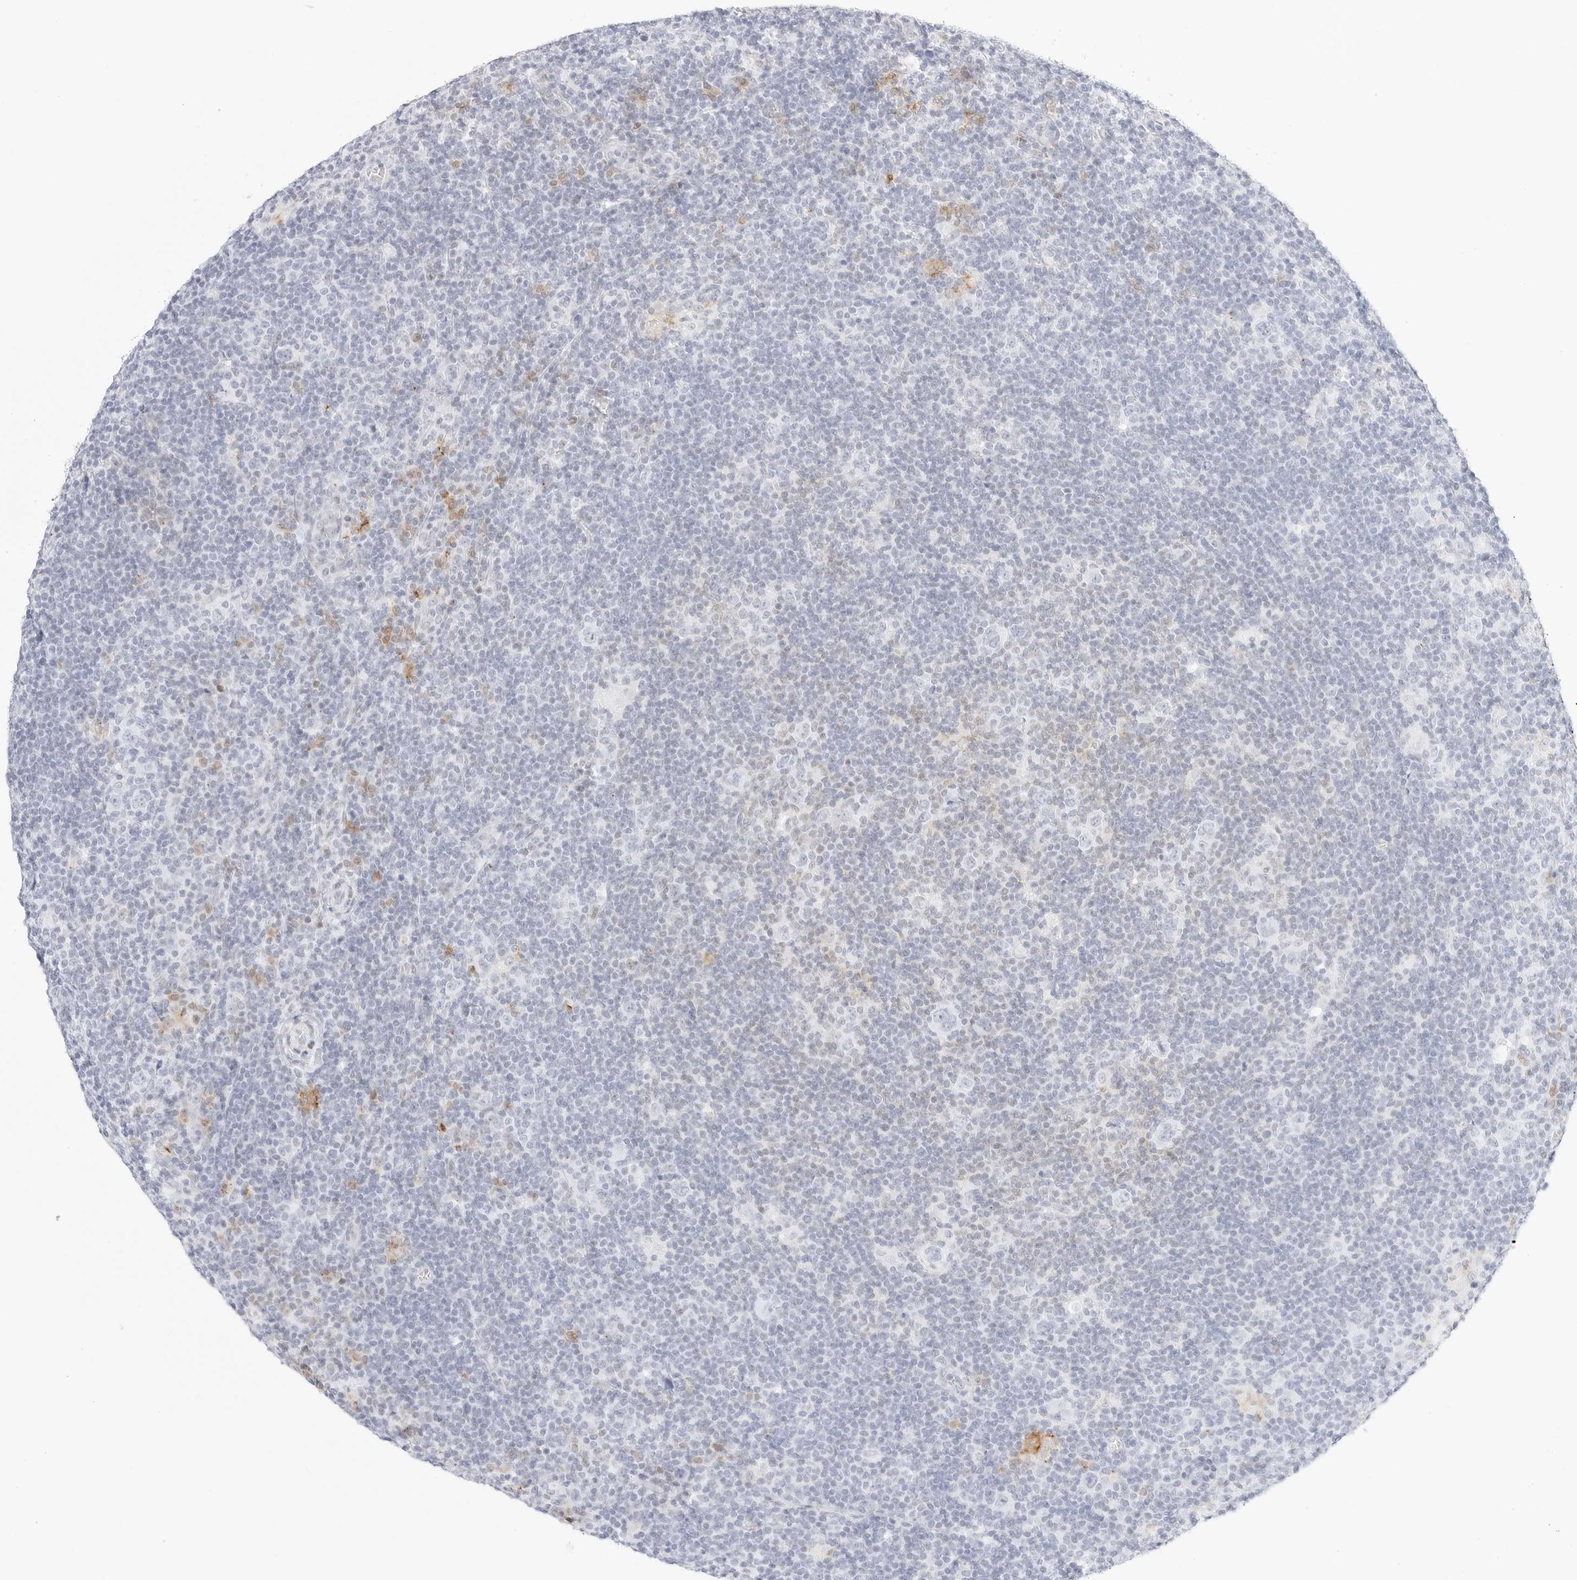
{"staining": {"intensity": "negative", "quantity": "none", "location": "none"}, "tissue": "lymphoma", "cell_type": "Tumor cells", "image_type": "cancer", "snomed": [{"axis": "morphology", "description": "Hodgkin's disease, NOS"}, {"axis": "topography", "description": "Lymph node"}], "caption": "Tumor cells are negative for protein expression in human Hodgkin's disease.", "gene": "CDH1", "patient": {"sex": "female", "age": 57}}